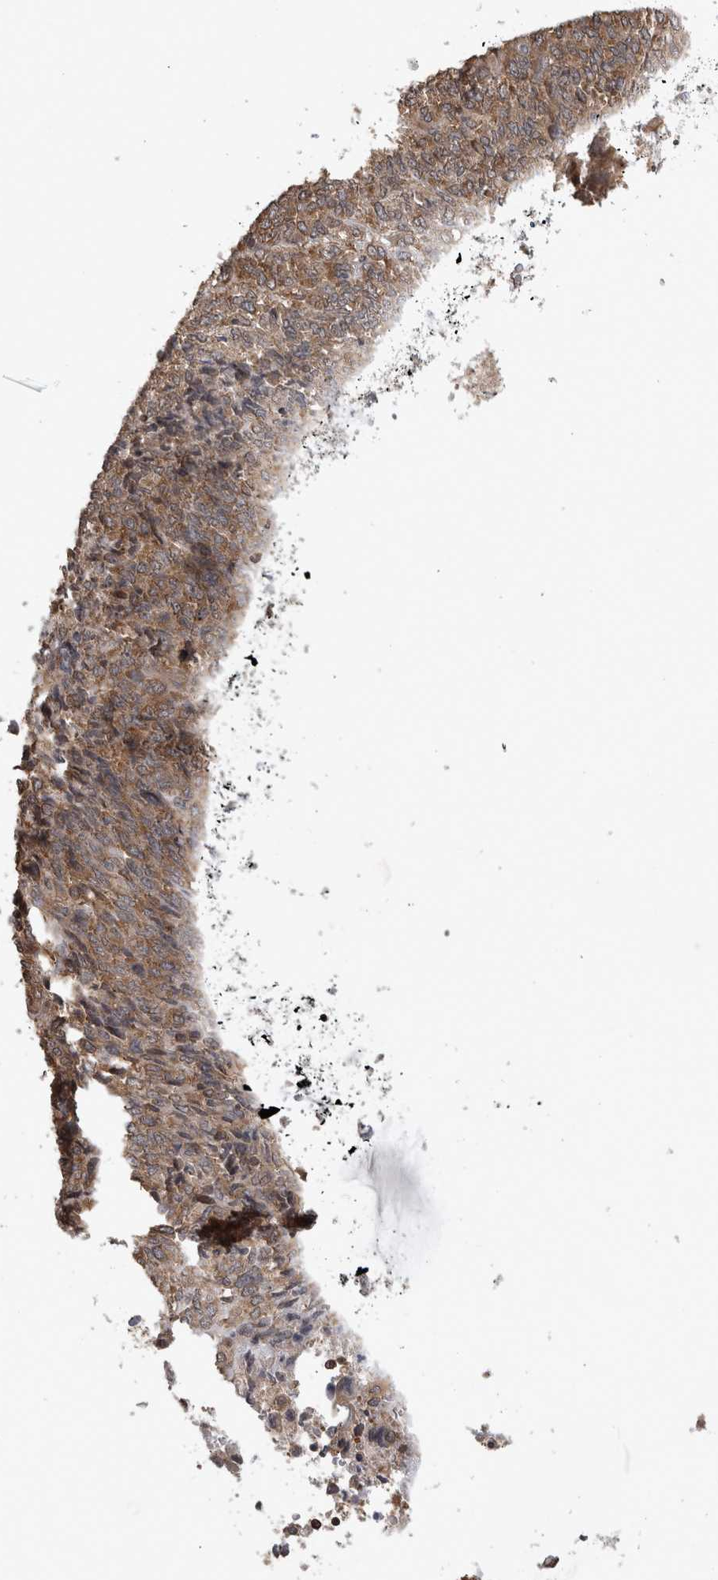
{"staining": {"intensity": "moderate", "quantity": ">75%", "location": "cytoplasmic/membranous"}, "tissue": "endometrial cancer", "cell_type": "Tumor cells", "image_type": "cancer", "snomed": [{"axis": "morphology", "description": "Adenocarcinoma, NOS"}, {"axis": "topography", "description": "Endometrium"}], "caption": "Immunohistochemistry (IHC) (DAB (3,3'-diaminobenzidine)) staining of endometrial cancer (adenocarcinoma) demonstrates moderate cytoplasmic/membranous protein staining in about >75% of tumor cells.", "gene": "ATXN2", "patient": {"sex": "female", "age": 80}}